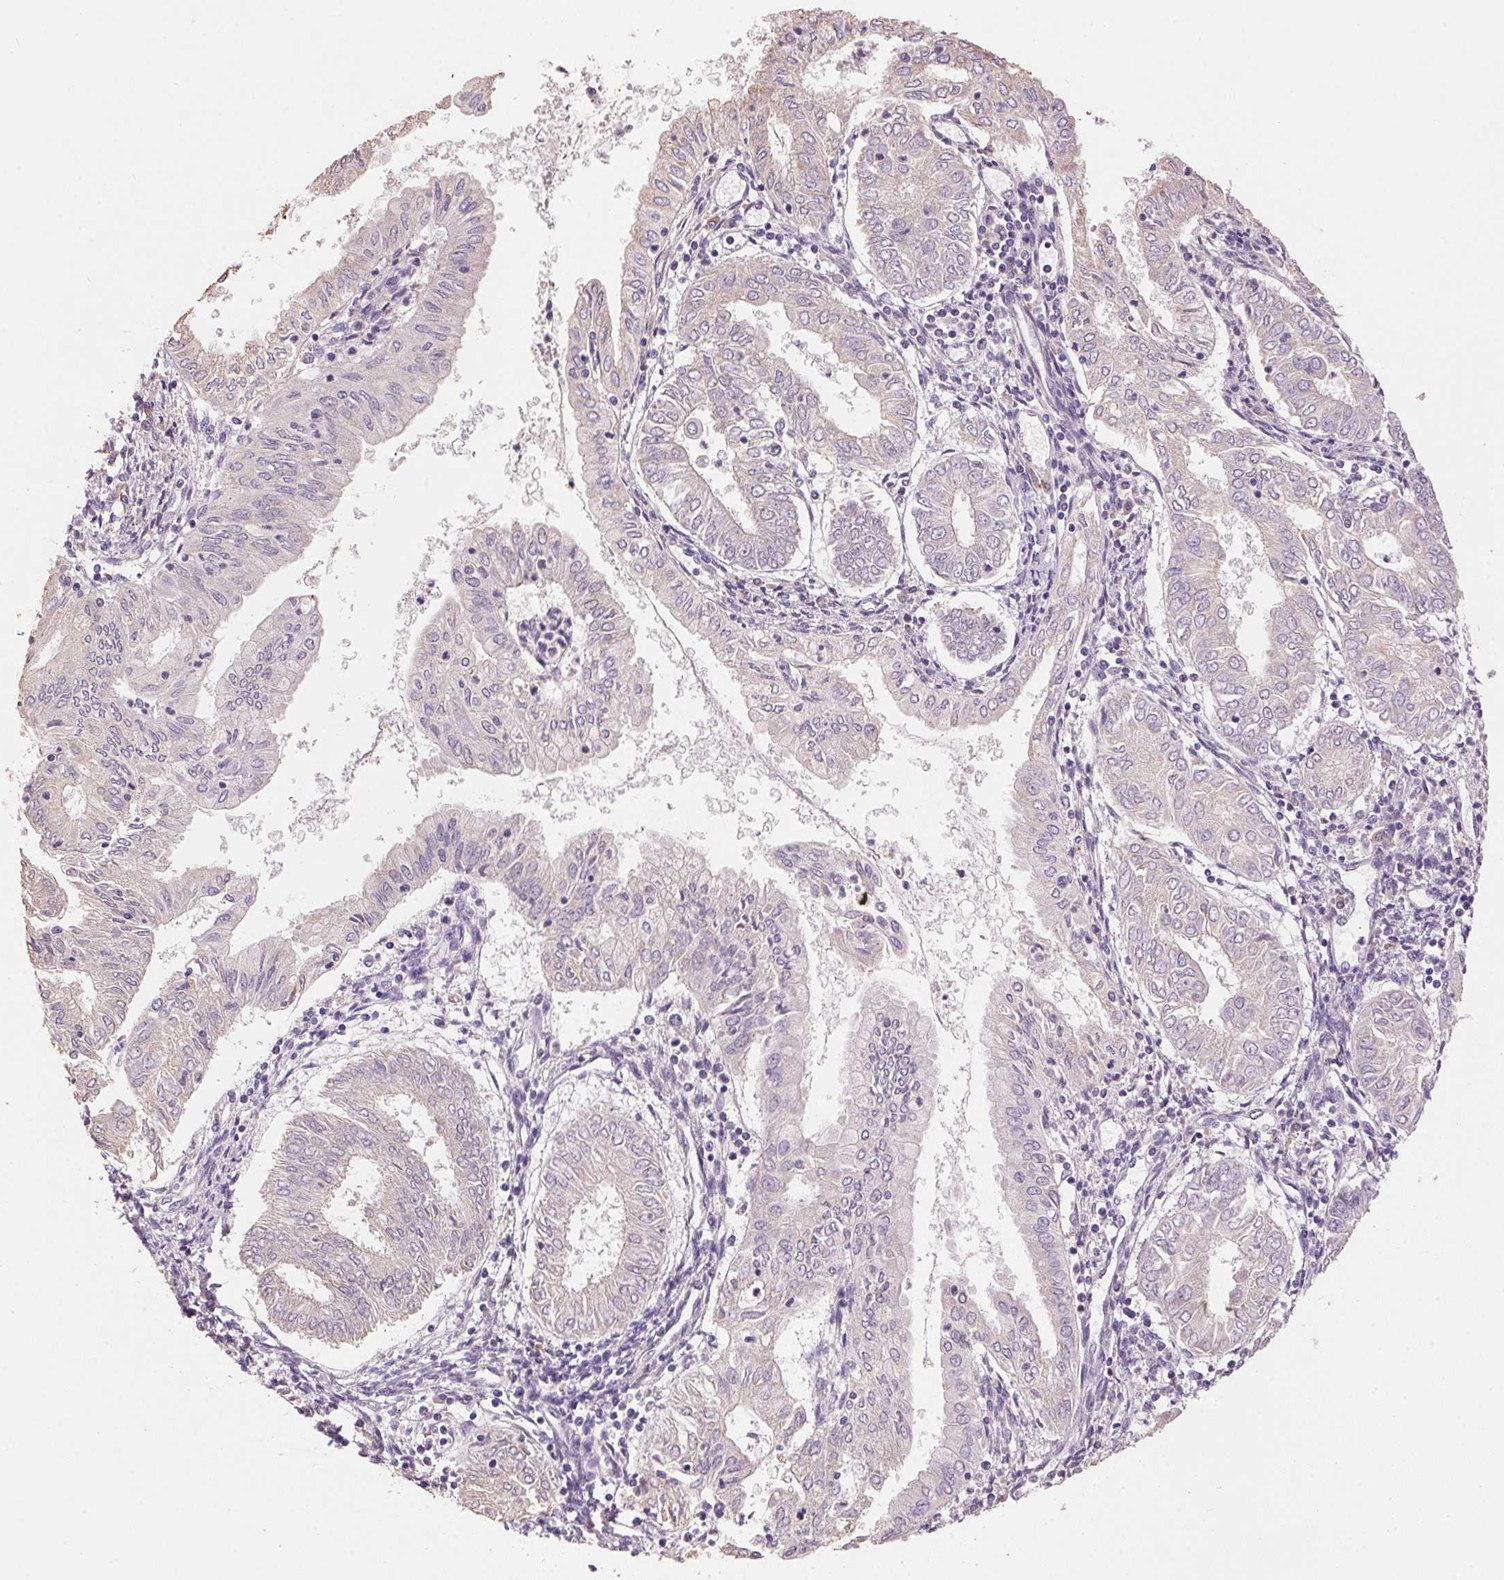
{"staining": {"intensity": "negative", "quantity": "none", "location": "none"}, "tissue": "endometrial cancer", "cell_type": "Tumor cells", "image_type": "cancer", "snomed": [{"axis": "morphology", "description": "Adenocarcinoma, NOS"}, {"axis": "topography", "description": "Endometrium"}], "caption": "A histopathology image of endometrial cancer stained for a protein shows no brown staining in tumor cells.", "gene": "LYZL6", "patient": {"sex": "female", "age": 68}}